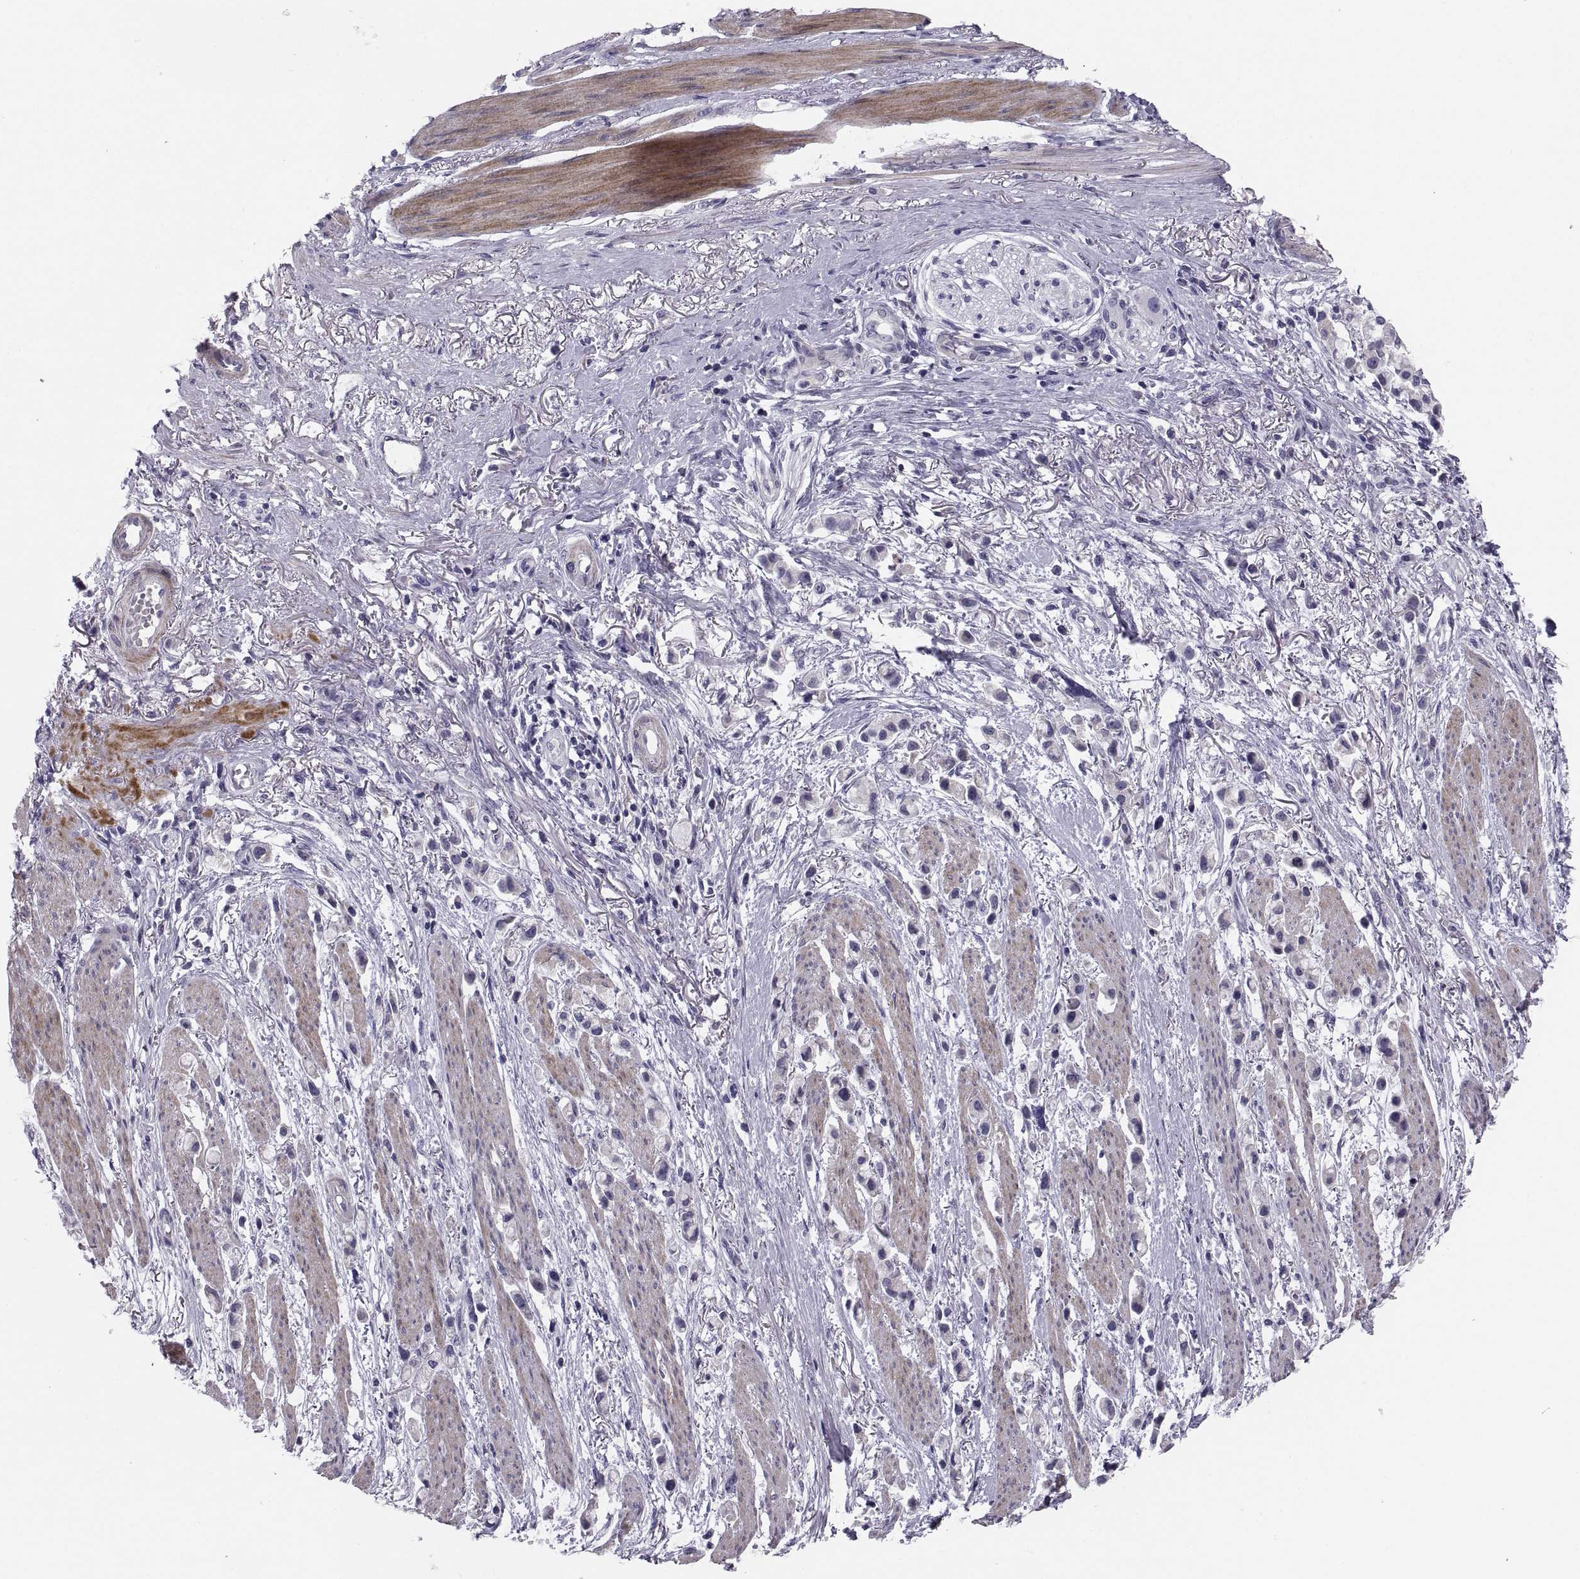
{"staining": {"intensity": "negative", "quantity": "none", "location": "none"}, "tissue": "stomach cancer", "cell_type": "Tumor cells", "image_type": "cancer", "snomed": [{"axis": "morphology", "description": "Adenocarcinoma, NOS"}, {"axis": "topography", "description": "Stomach"}], "caption": "An IHC micrograph of stomach cancer is shown. There is no staining in tumor cells of stomach cancer. The staining is performed using DAB (3,3'-diaminobenzidine) brown chromogen with nuclei counter-stained in using hematoxylin.", "gene": "PDZRN4", "patient": {"sex": "female", "age": 81}}